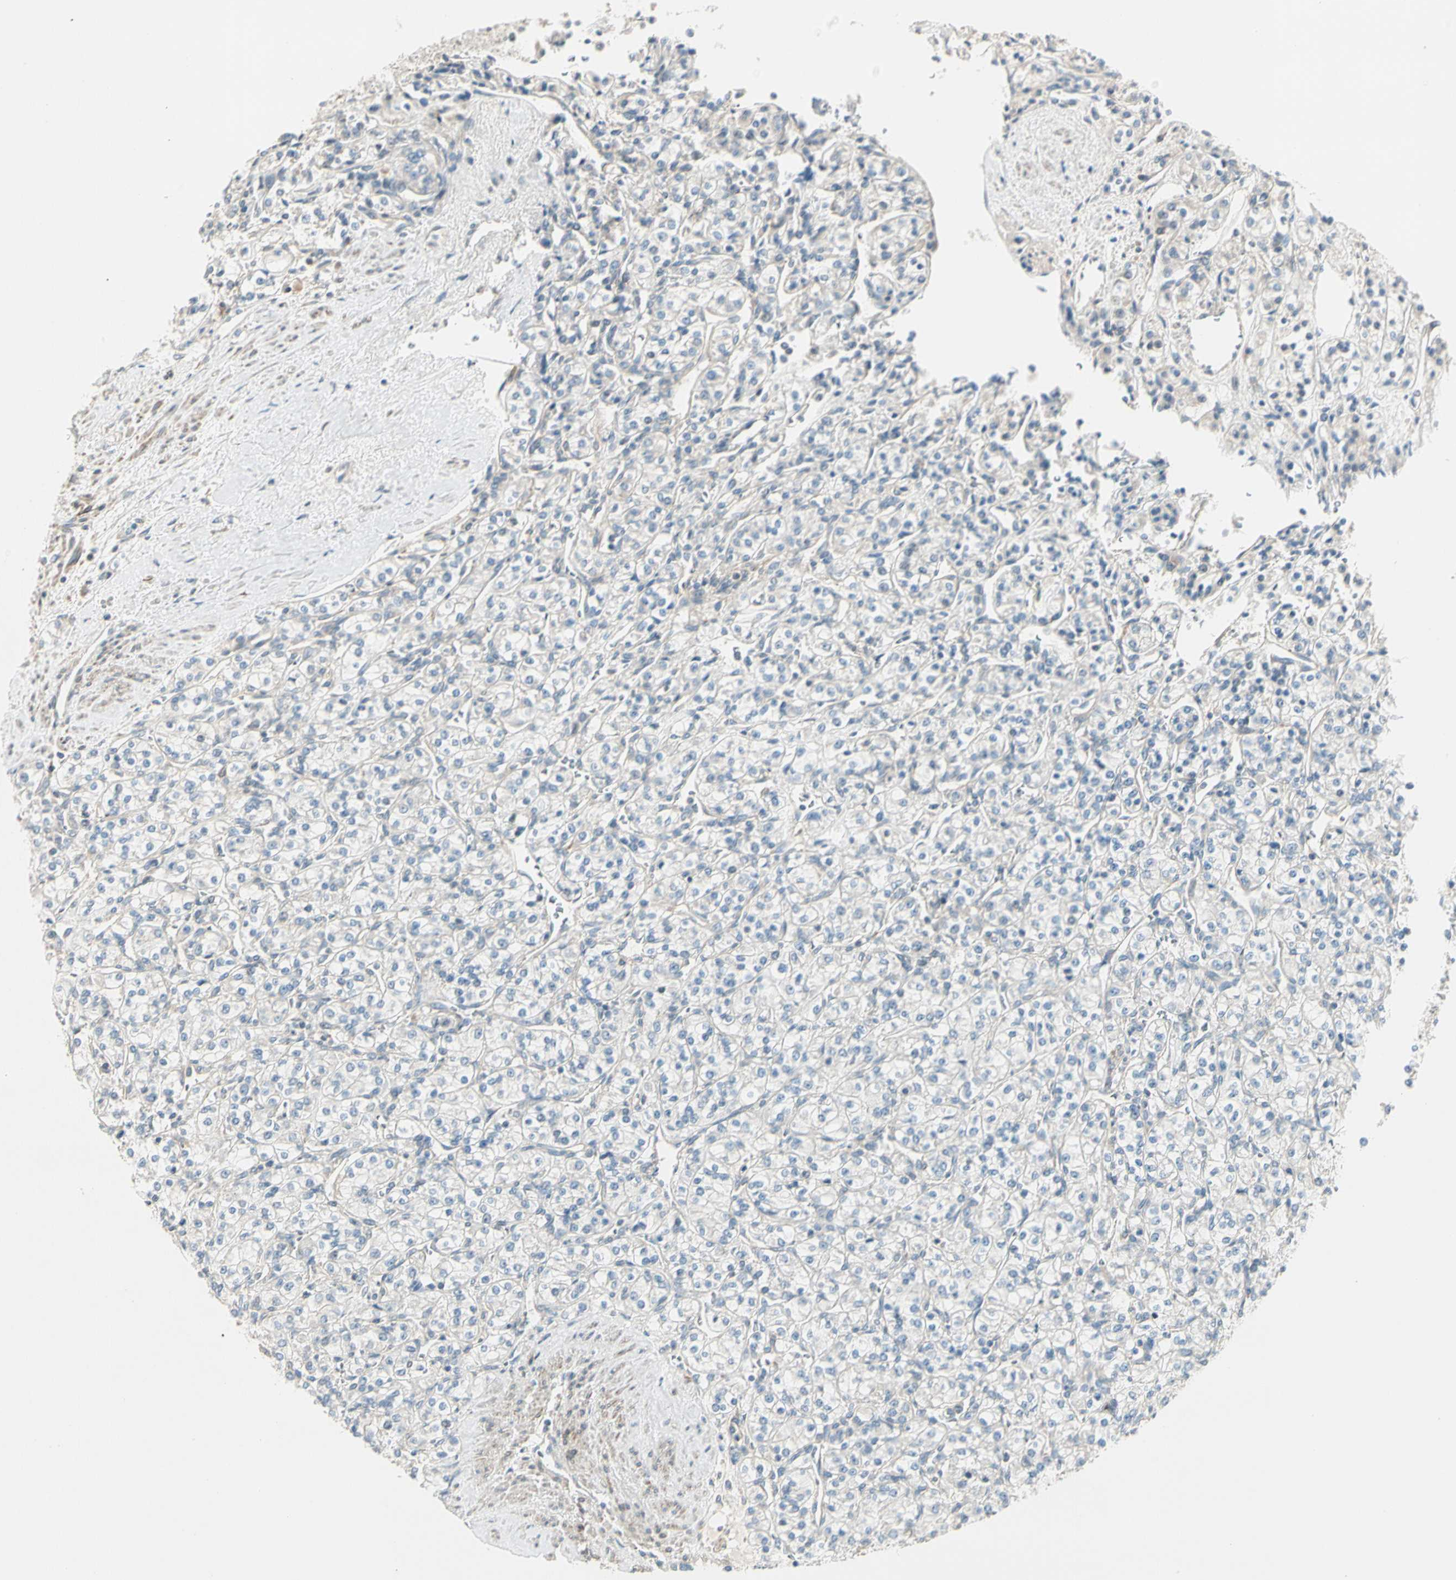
{"staining": {"intensity": "negative", "quantity": "none", "location": "none"}, "tissue": "renal cancer", "cell_type": "Tumor cells", "image_type": "cancer", "snomed": [{"axis": "morphology", "description": "Adenocarcinoma, NOS"}, {"axis": "topography", "description": "Kidney"}], "caption": "Histopathology image shows no protein staining in tumor cells of adenocarcinoma (renal) tissue.", "gene": "ADGRA3", "patient": {"sex": "male", "age": 77}}